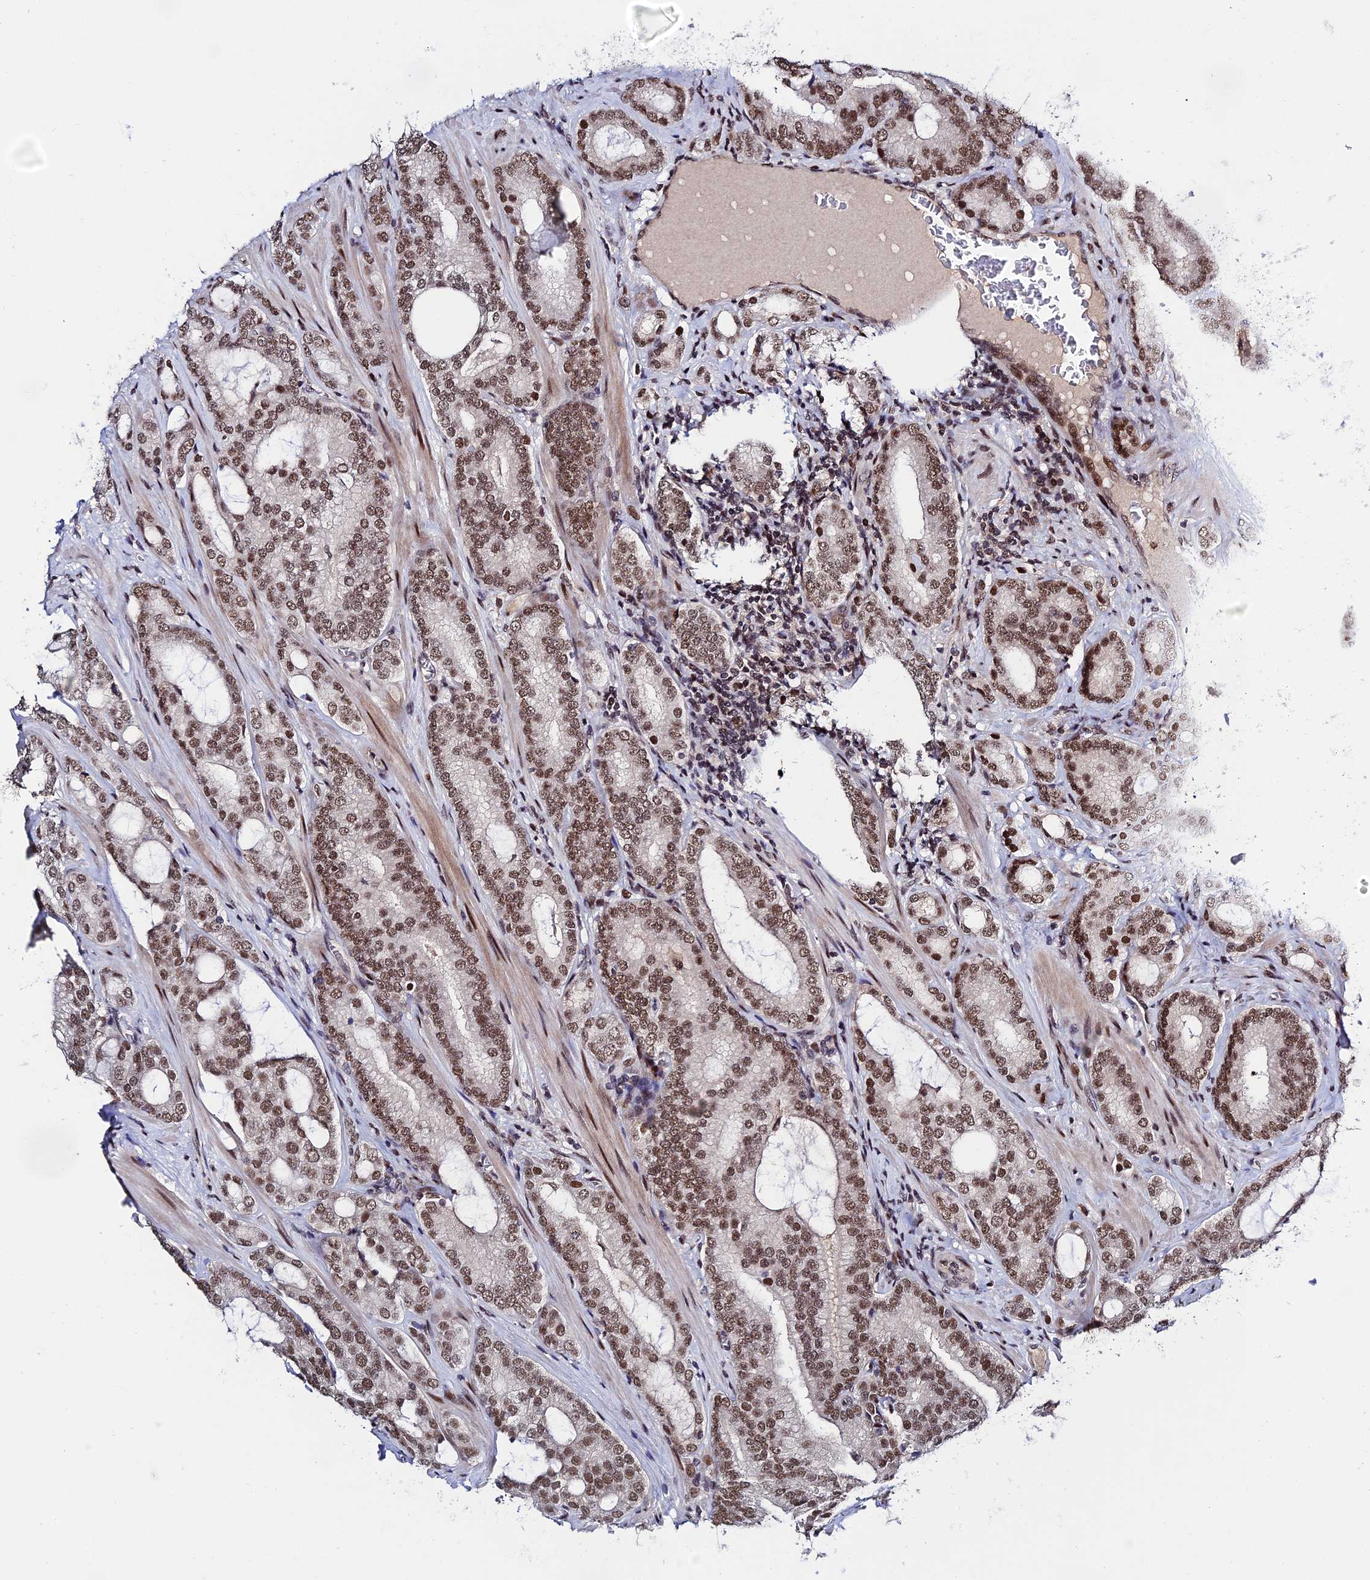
{"staining": {"intensity": "moderate", "quantity": ">75%", "location": "nuclear"}, "tissue": "prostate cancer", "cell_type": "Tumor cells", "image_type": "cancer", "snomed": [{"axis": "morphology", "description": "Adenocarcinoma, High grade"}, {"axis": "topography", "description": "Prostate"}], "caption": "Protein expression analysis of prostate adenocarcinoma (high-grade) displays moderate nuclear positivity in about >75% of tumor cells.", "gene": "SYT15", "patient": {"sex": "male", "age": 63}}